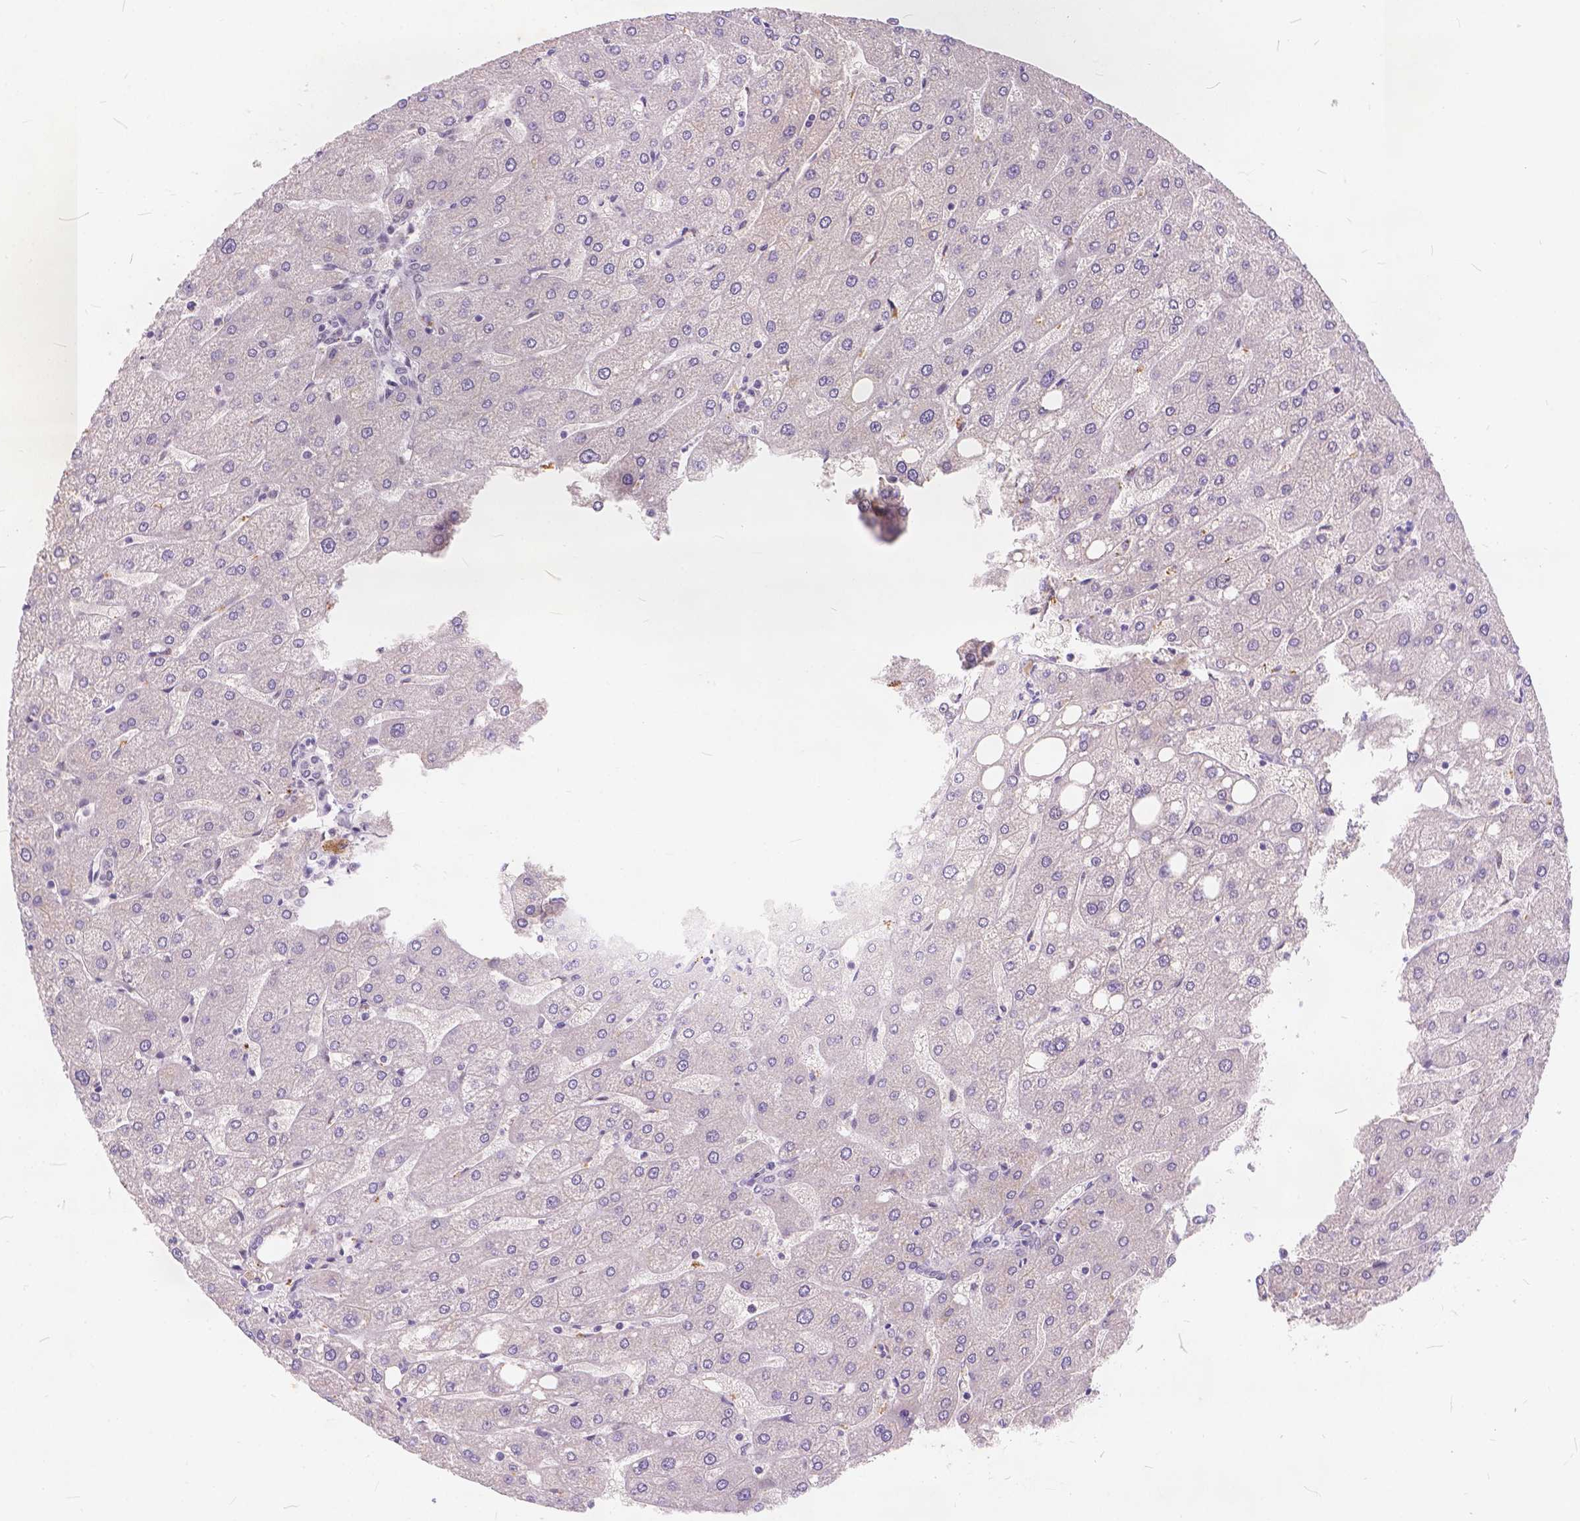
{"staining": {"intensity": "negative", "quantity": "none", "location": "none"}, "tissue": "liver", "cell_type": "Cholangiocytes", "image_type": "normal", "snomed": [{"axis": "morphology", "description": "Normal tissue, NOS"}, {"axis": "topography", "description": "Liver"}], "caption": "Micrograph shows no protein expression in cholangiocytes of normal liver. Brightfield microscopy of immunohistochemistry (IHC) stained with DAB (3,3'-diaminobenzidine) (brown) and hematoxylin (blue), captured at high magnification.", "gene": "FAM53A", "patient": {"sex": "male", "age": 67}}